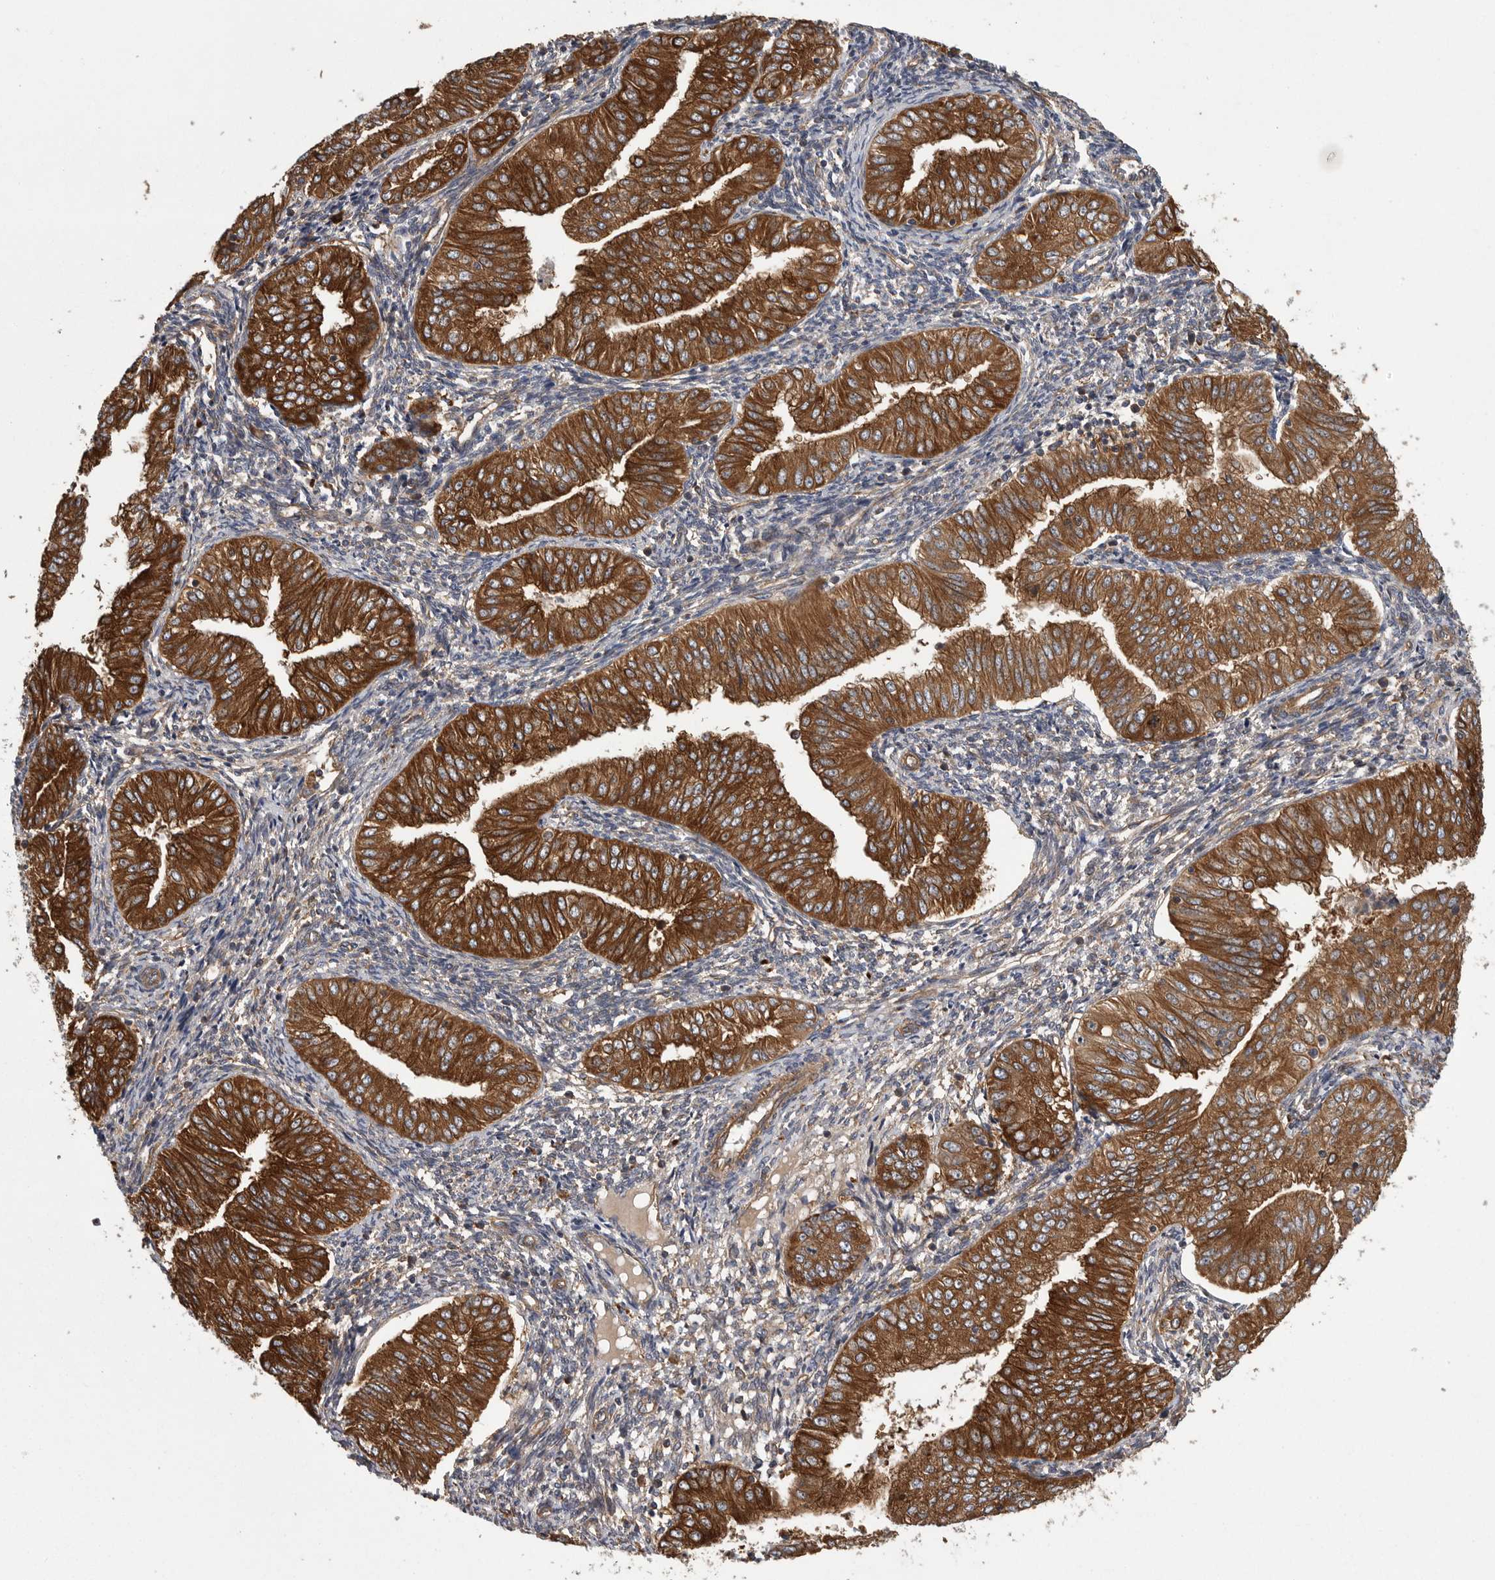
{"staining": {"intensity": "strong", "quantity": ">75%", "location": "cytoplasmic/membranous"}, "tissue": "endometrial cancer", "cell_type": "Tumor cells", "image_type": "cancer", "snomed": [{"axis": "morphology", "description": "Normal tissue, NOS"}, {"axis": "morphology", "description": "Adenocarcinoma, NOS"}, {"axis": "topography", "description": "Endometrium"}], "caption": "Protein staining shows strong cytoplasmic/membranous positivity in about >75% of tumor cells in adenocarcinoma (endometrial). The staining was performed using DAB (3,3'-diaminobenzidine), with brown indicating positive protein expression. Nuclei are stained blue with hematoxylin.", "gene": "OXR1", "patient": {"sex": "female", "age": 53}}